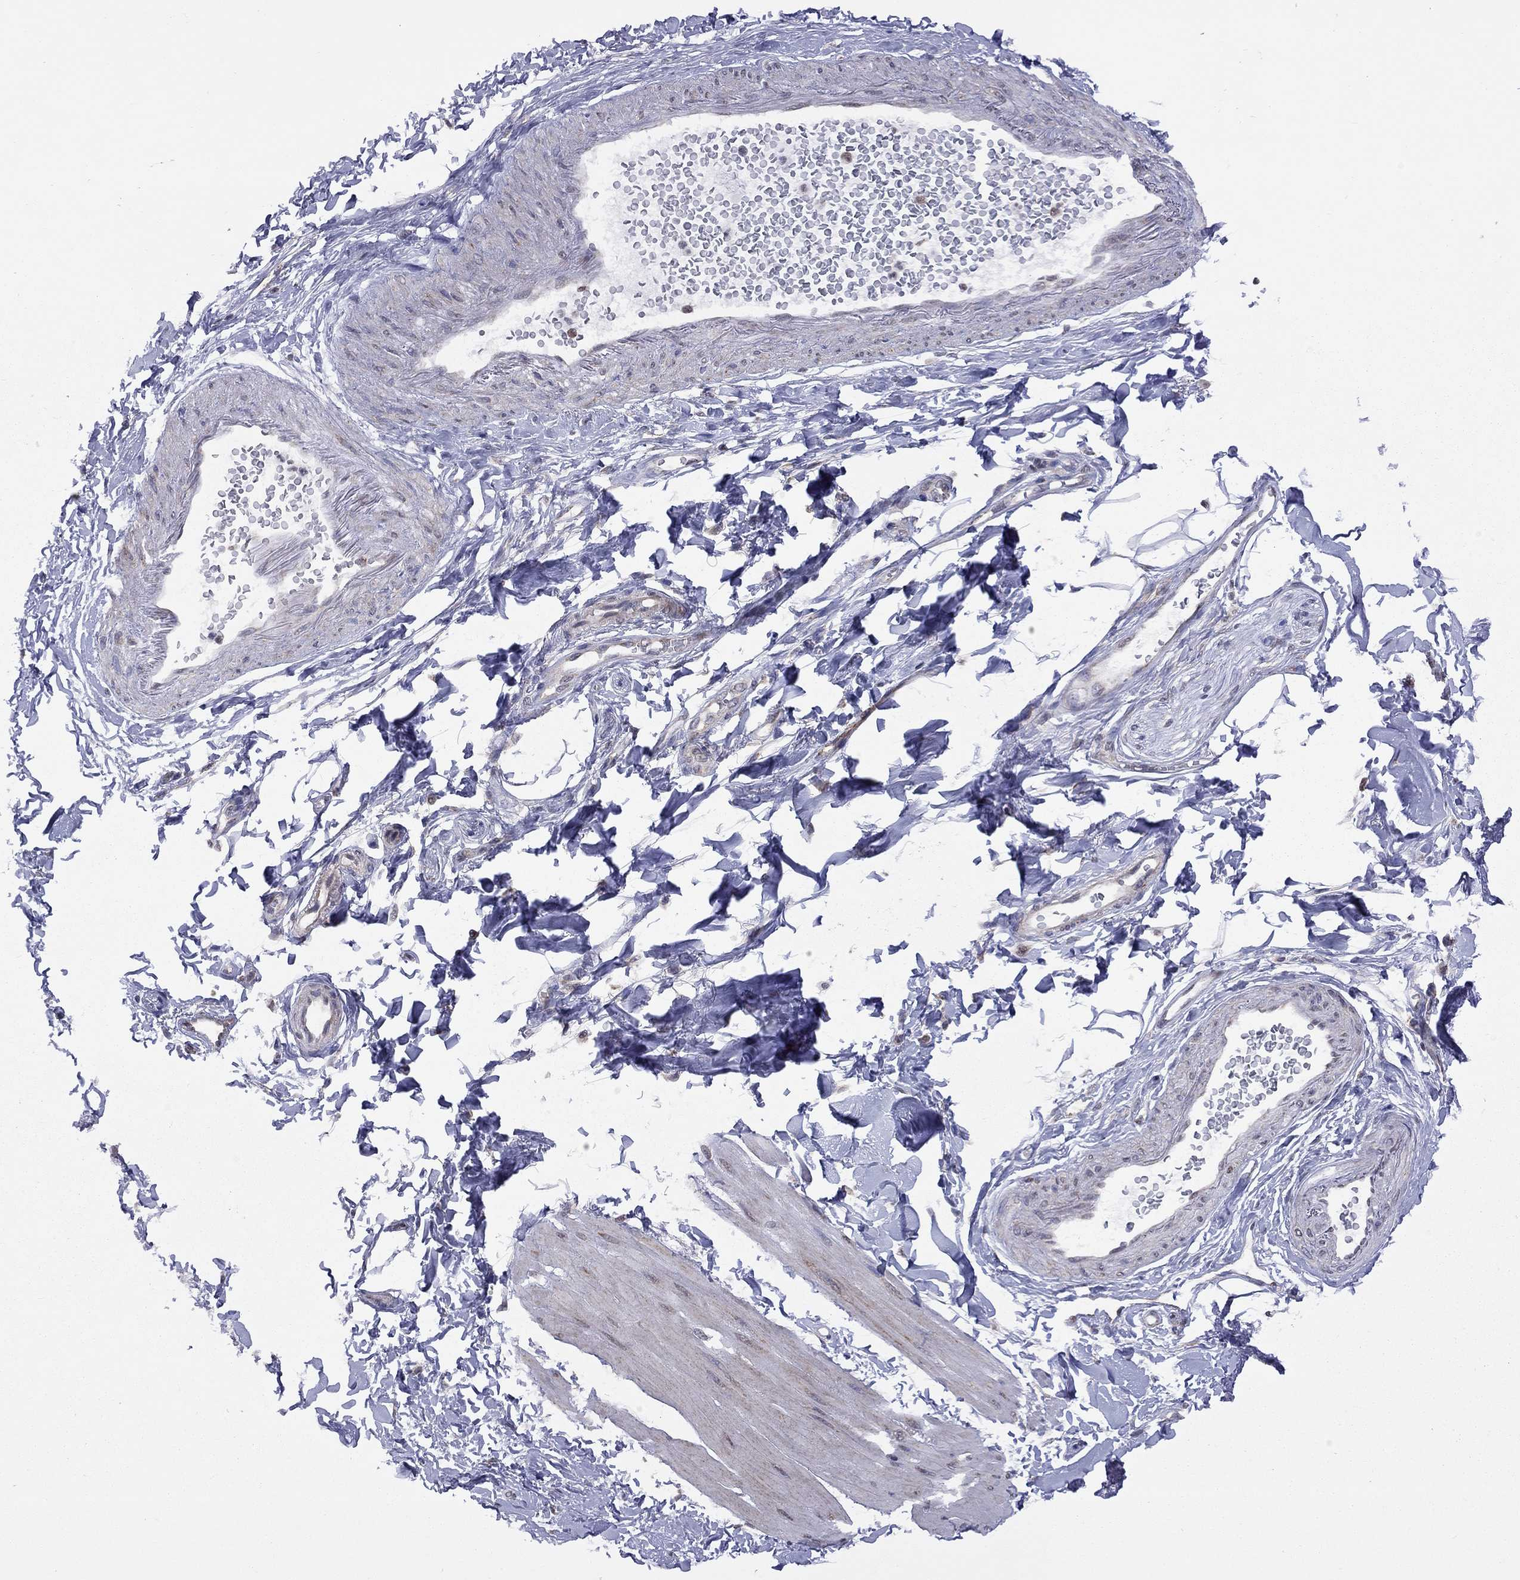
{"staining": {"intensity": "weak", "quantity": ">75%", "location": "cytoplasmic/membranous"}, "tissue": "smooth muscle", "cell_type": "Smooth muscle cells", "image_type": "normal", "snomed": [{"axis": "morphology", "description": "Normal tissue, NOS"}, {"axis": "topography", "description": "Adipose tissue"}, {"axis": "topography", "description": "Smooth muscle"}, {"axis": "topography", "description": "Peripheral nerve tissue"}], "caption": "Immunohistochemistry histopathology image of benign smooth muscle stained for a protein (brown), which exhibits low levels of weak cytoplasmic/membranous positivity in about >75% of smooth muscle cells.", "gene": "NDUFB1", "patient": {"sex": "male", "age": 83}}